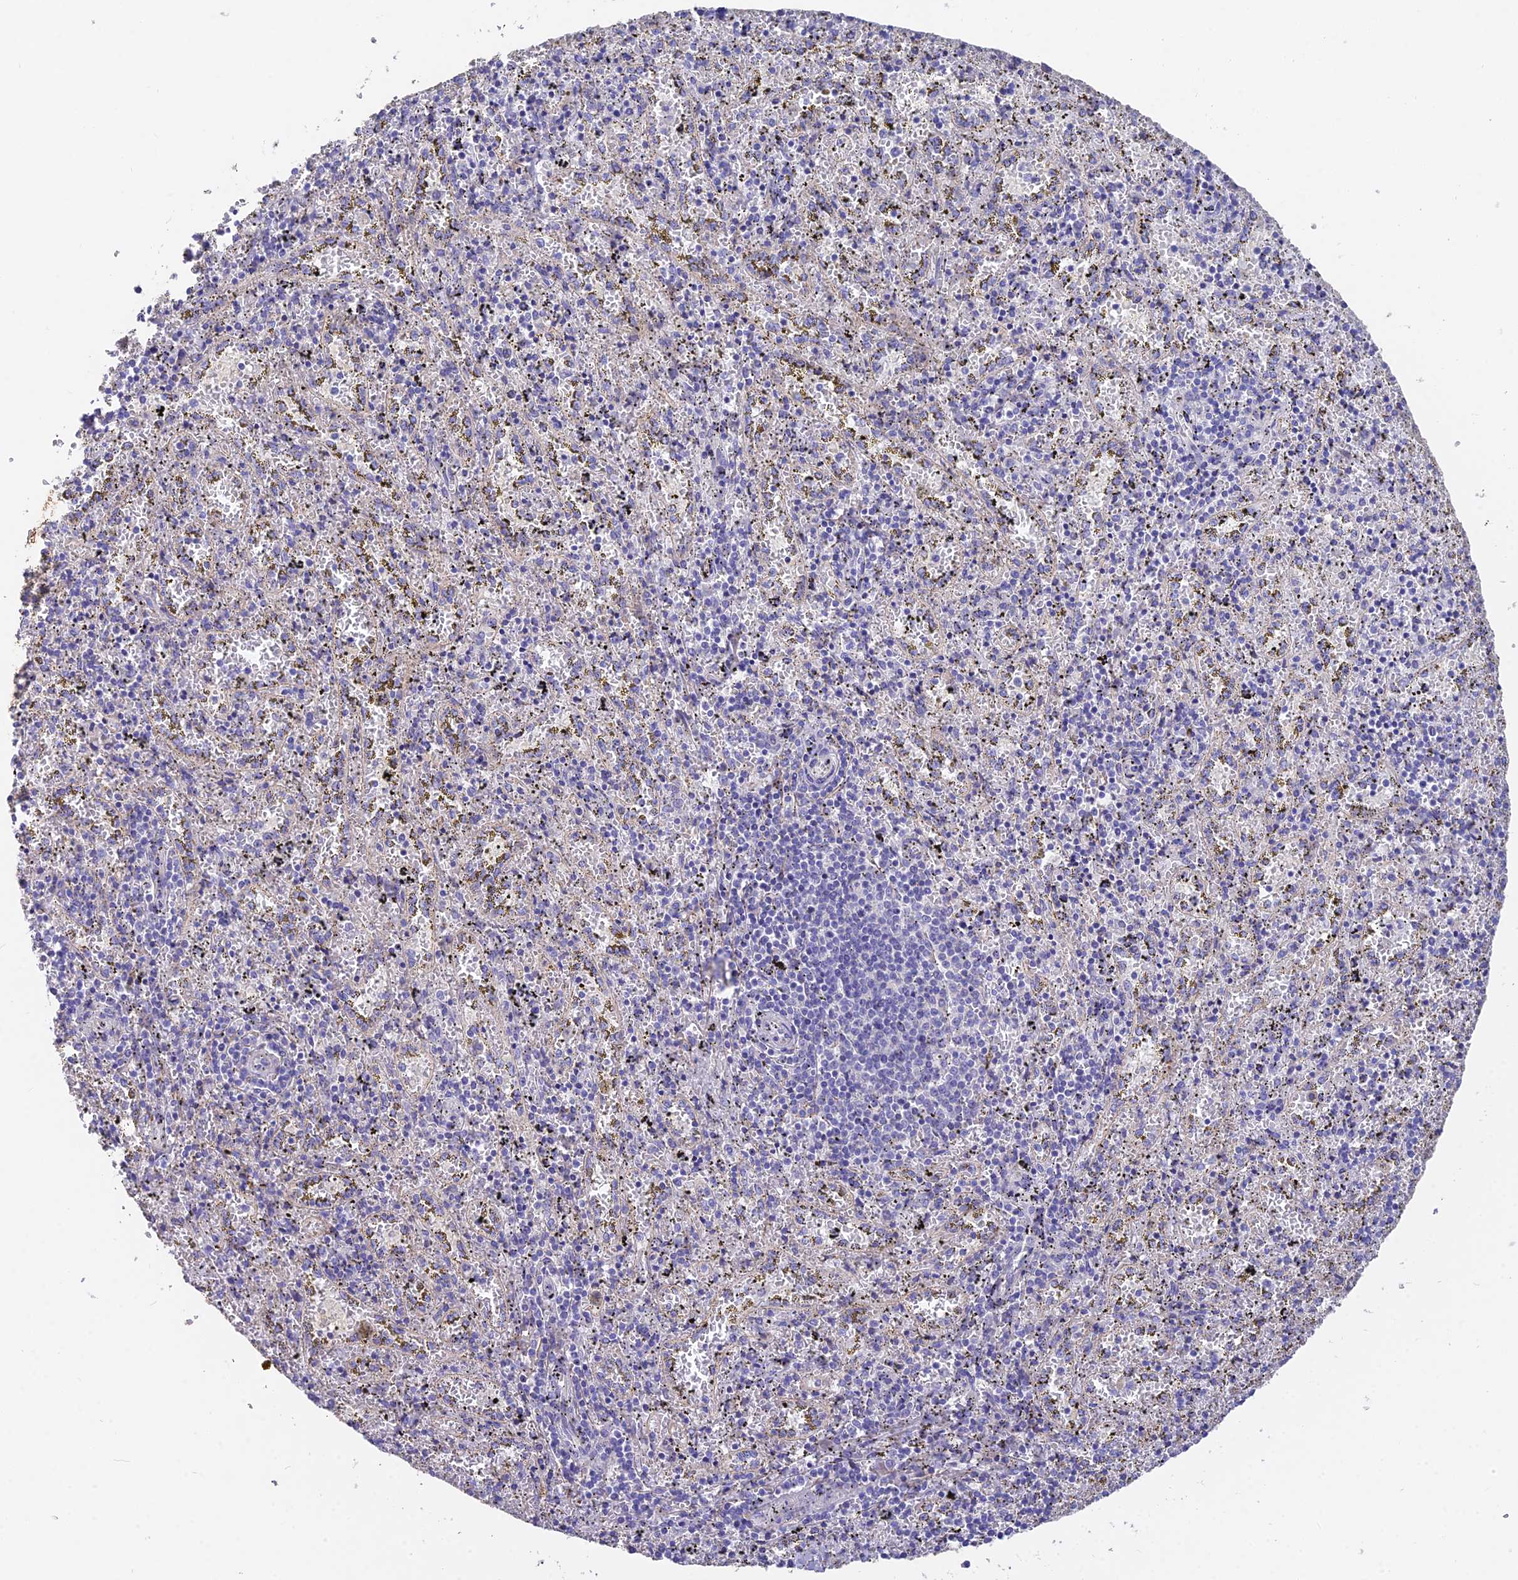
{"staining": {"intensity": "negative", "quantity": "none", "location": "none"}, "tissue": "spleen", "cell_type": "Cells in red pulp", "image_type": "normal", "snomed": [{"axis": "morphology", "description": "Normal tissue, NOS"}, {"axis": "topography", "description": "Spleen"}], "caption": "Immunohistochemistry image of benign spleen: human spleen stained with DAB (3,3'-diaminobenzidine) exhibits no significant protein expression in cells in red pulp.", "gene": "FAM168B", "patient": {"sex": "male", "age": 11}}